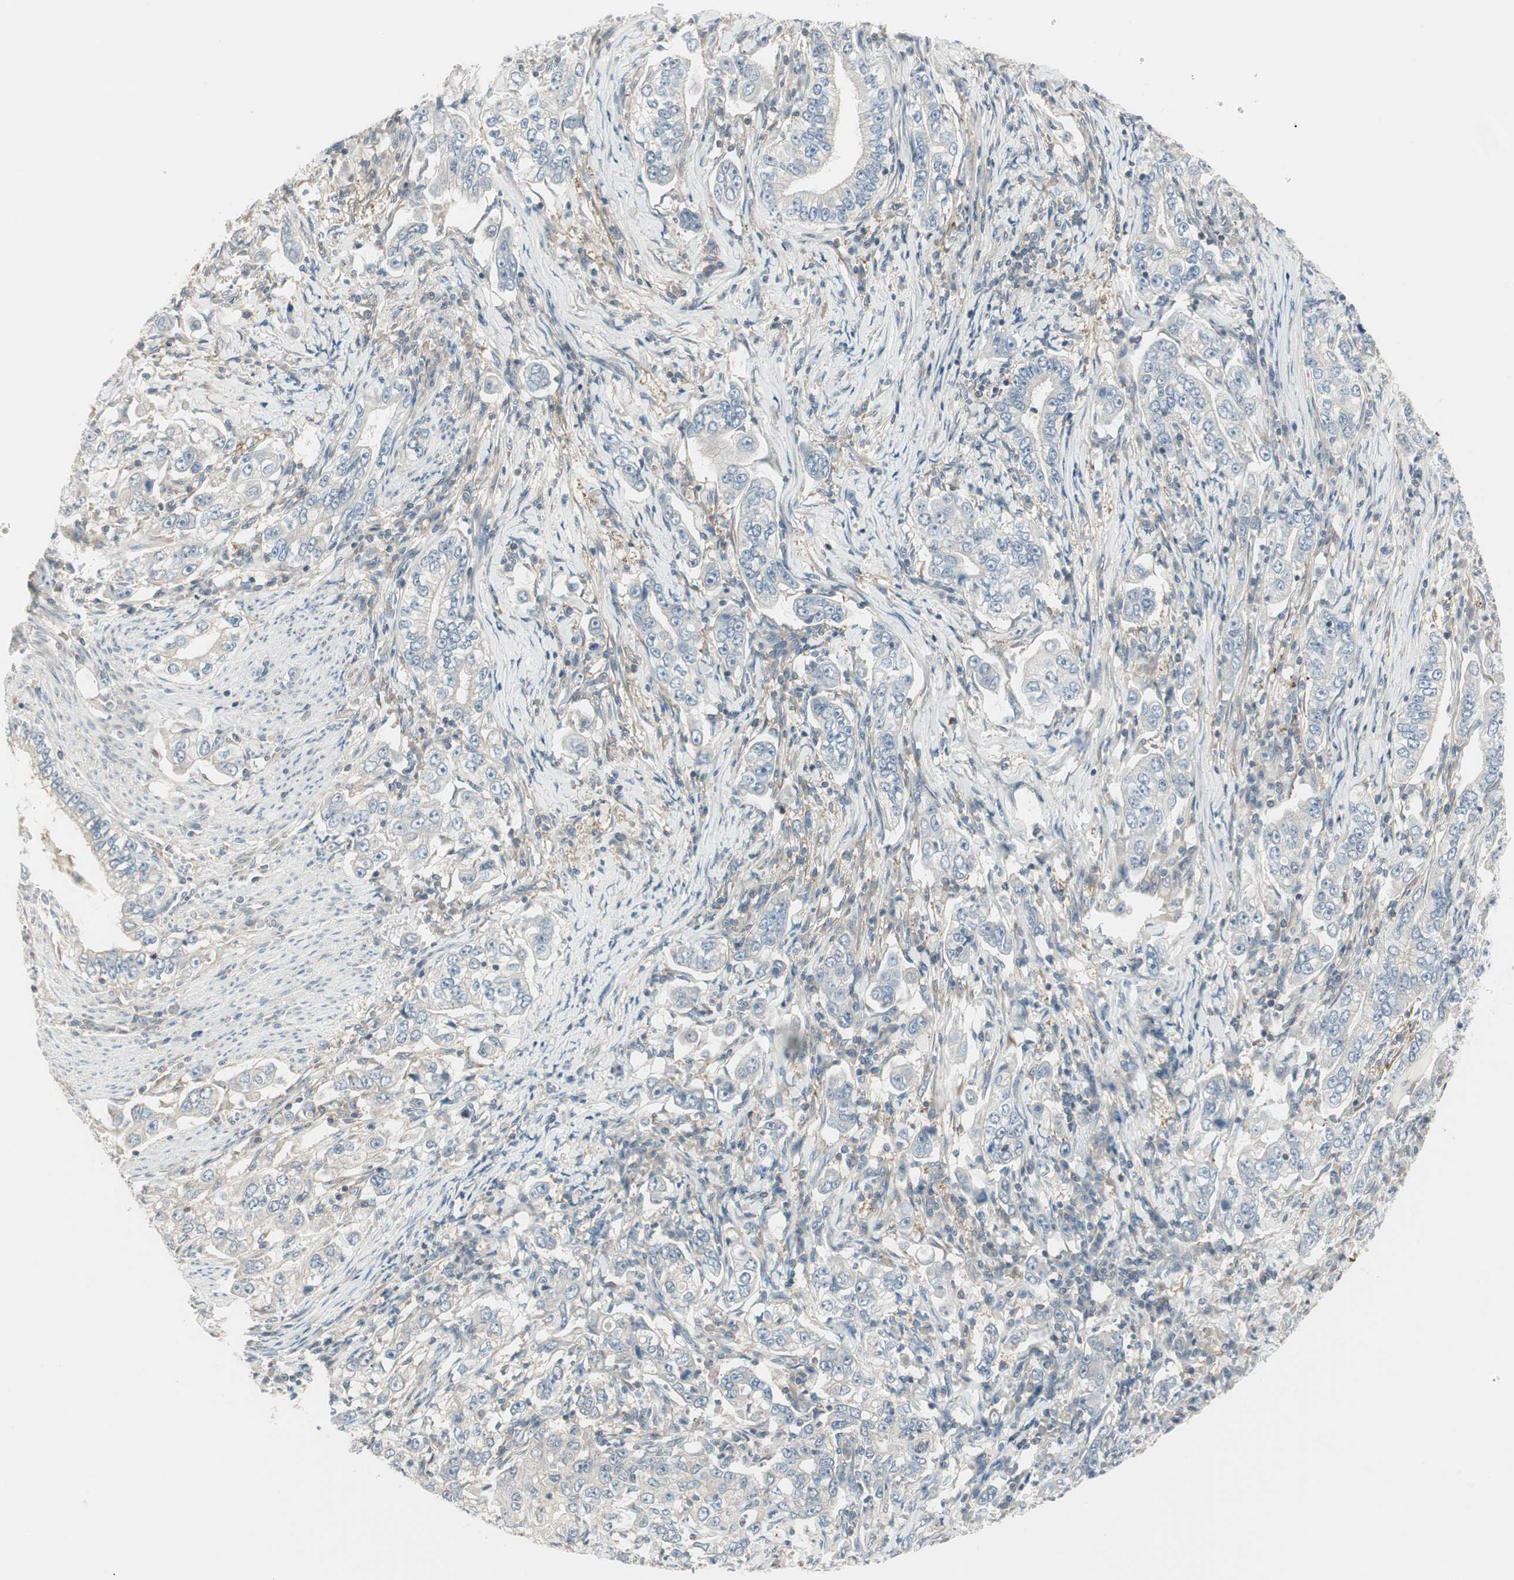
{"staining": {"intensity": "weak", "quantity": "25%-75%", "location": "cytoplasmic/membranous"}, "tissue": "stomach cancer", "cell_type": "Tumor cells", "image_type": "cancer", "snomed": [{"axis": "morphology", "description": "Adenocarcinoma, NOS"}, {"axis": "topography", "description": "Stomach, lower"}], "caption": "High-magnification brightfield microscopy of adenocarcinoma (stomach) stained with DAB (3,3'-diaminobenzidine) (brown) and counterstained with hematoxylin (blue). tumor cells exhibit weak cytoplasmic/membranous positivity is identified in approximately25%-75% of cells.", "gene": "ZFP36", "patient": {"sex": "female", "age": 72}}